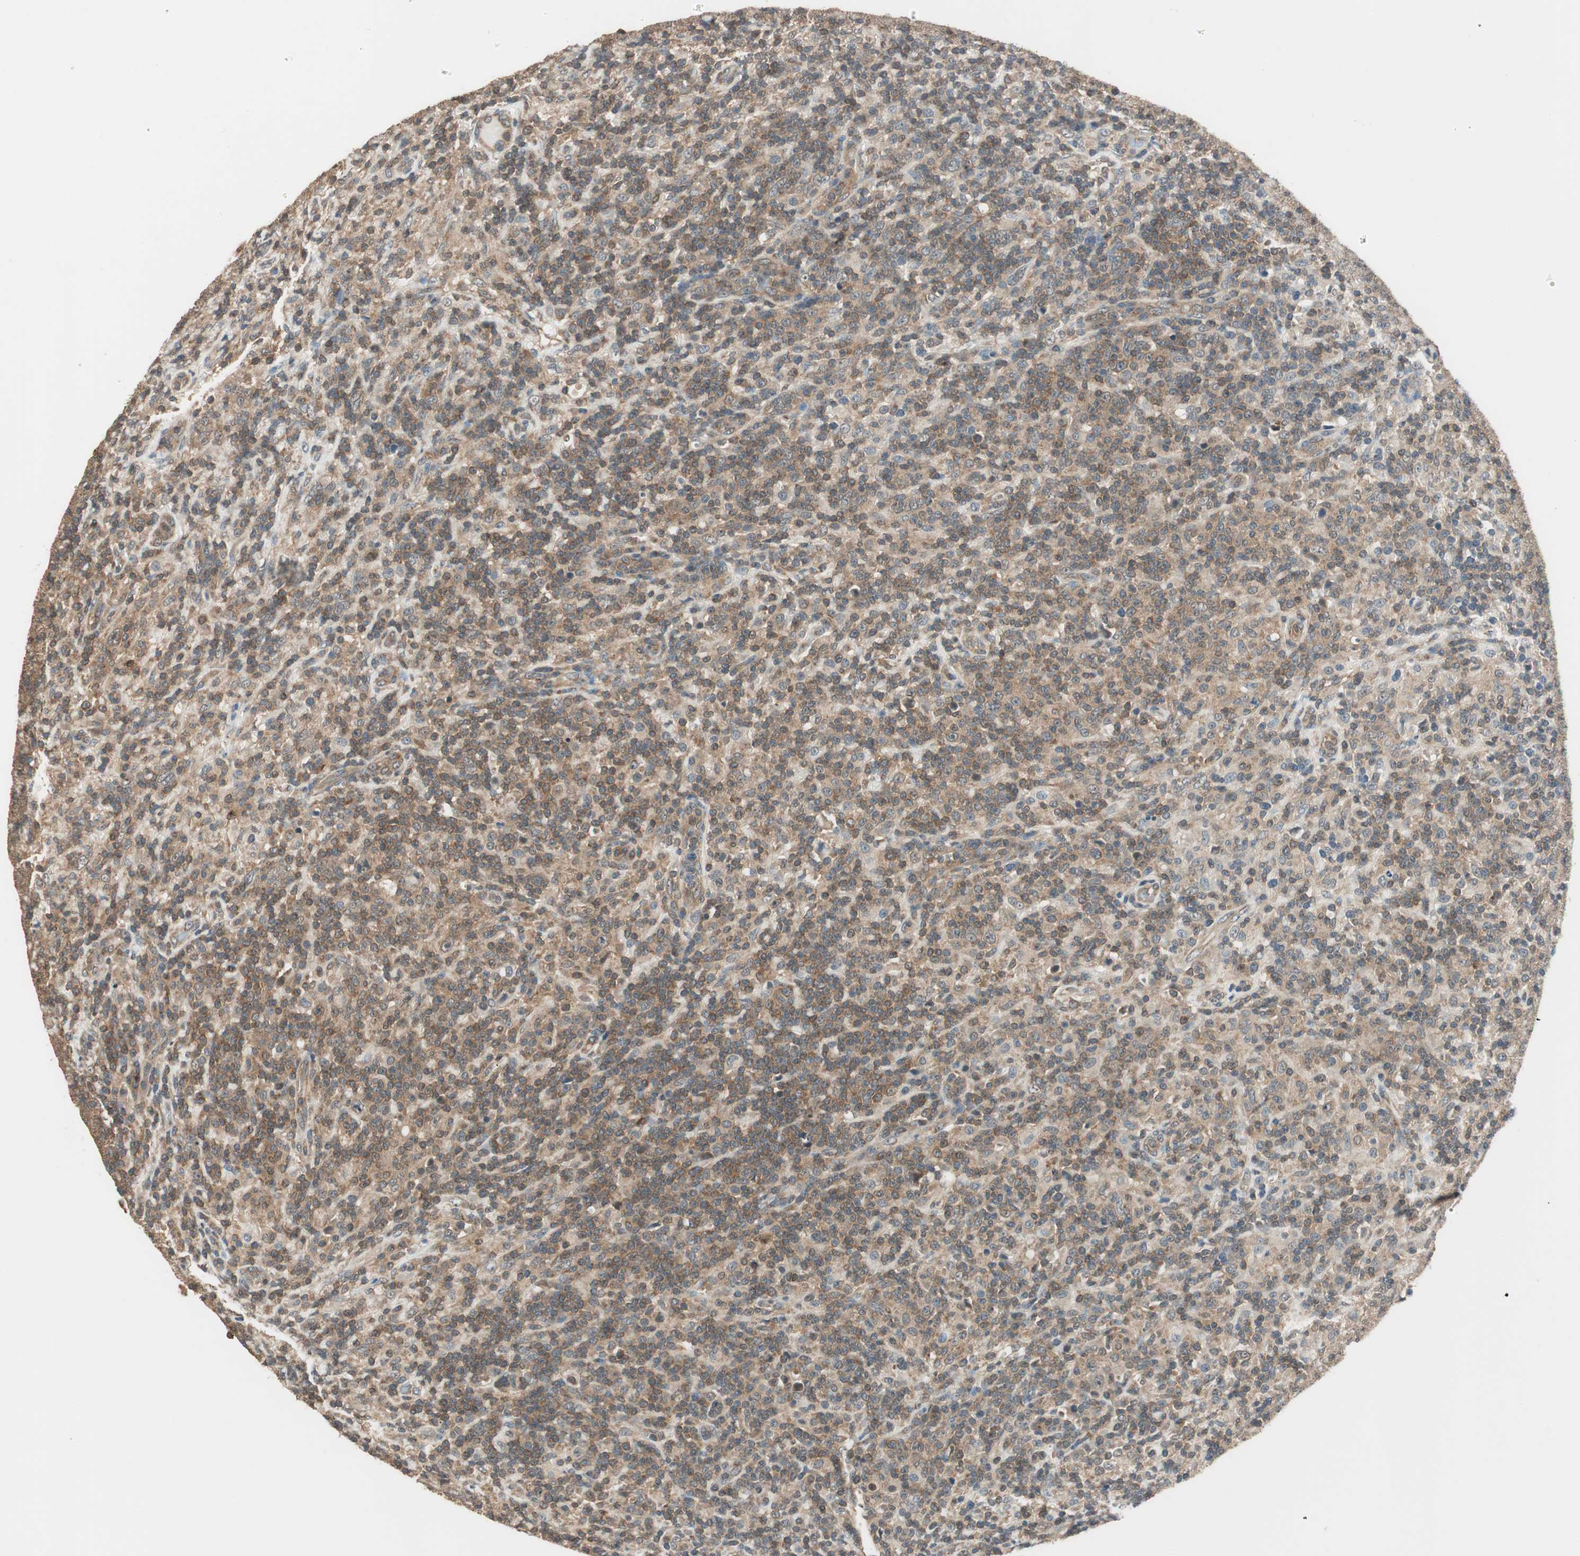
{"staining": {"intensity": "moderate", "quantity": ">75%", "location": "cytoplasmic/membranous"}, "tissue": "lymphoma", "cell_type": "Tumor cells", "image_type": "cancer", "snomed": [{"axis": "morphology", "description": "Hodgkin's disease, NOS"}, {"axis": "topography", "description": "Lymph node"}], "caption": "DAB (3,3'-diaminobenzidine) immunohistochemical staining of human Hodgkin's disease reveals moderate cytoplasmic/membranous protein expression in approximately >75% of tumor cells. (DAB = brown stain, brightfield microscopy at high magnification).", "gene": "TRIM21", "patient": {"sex": "male", "age": 70}}